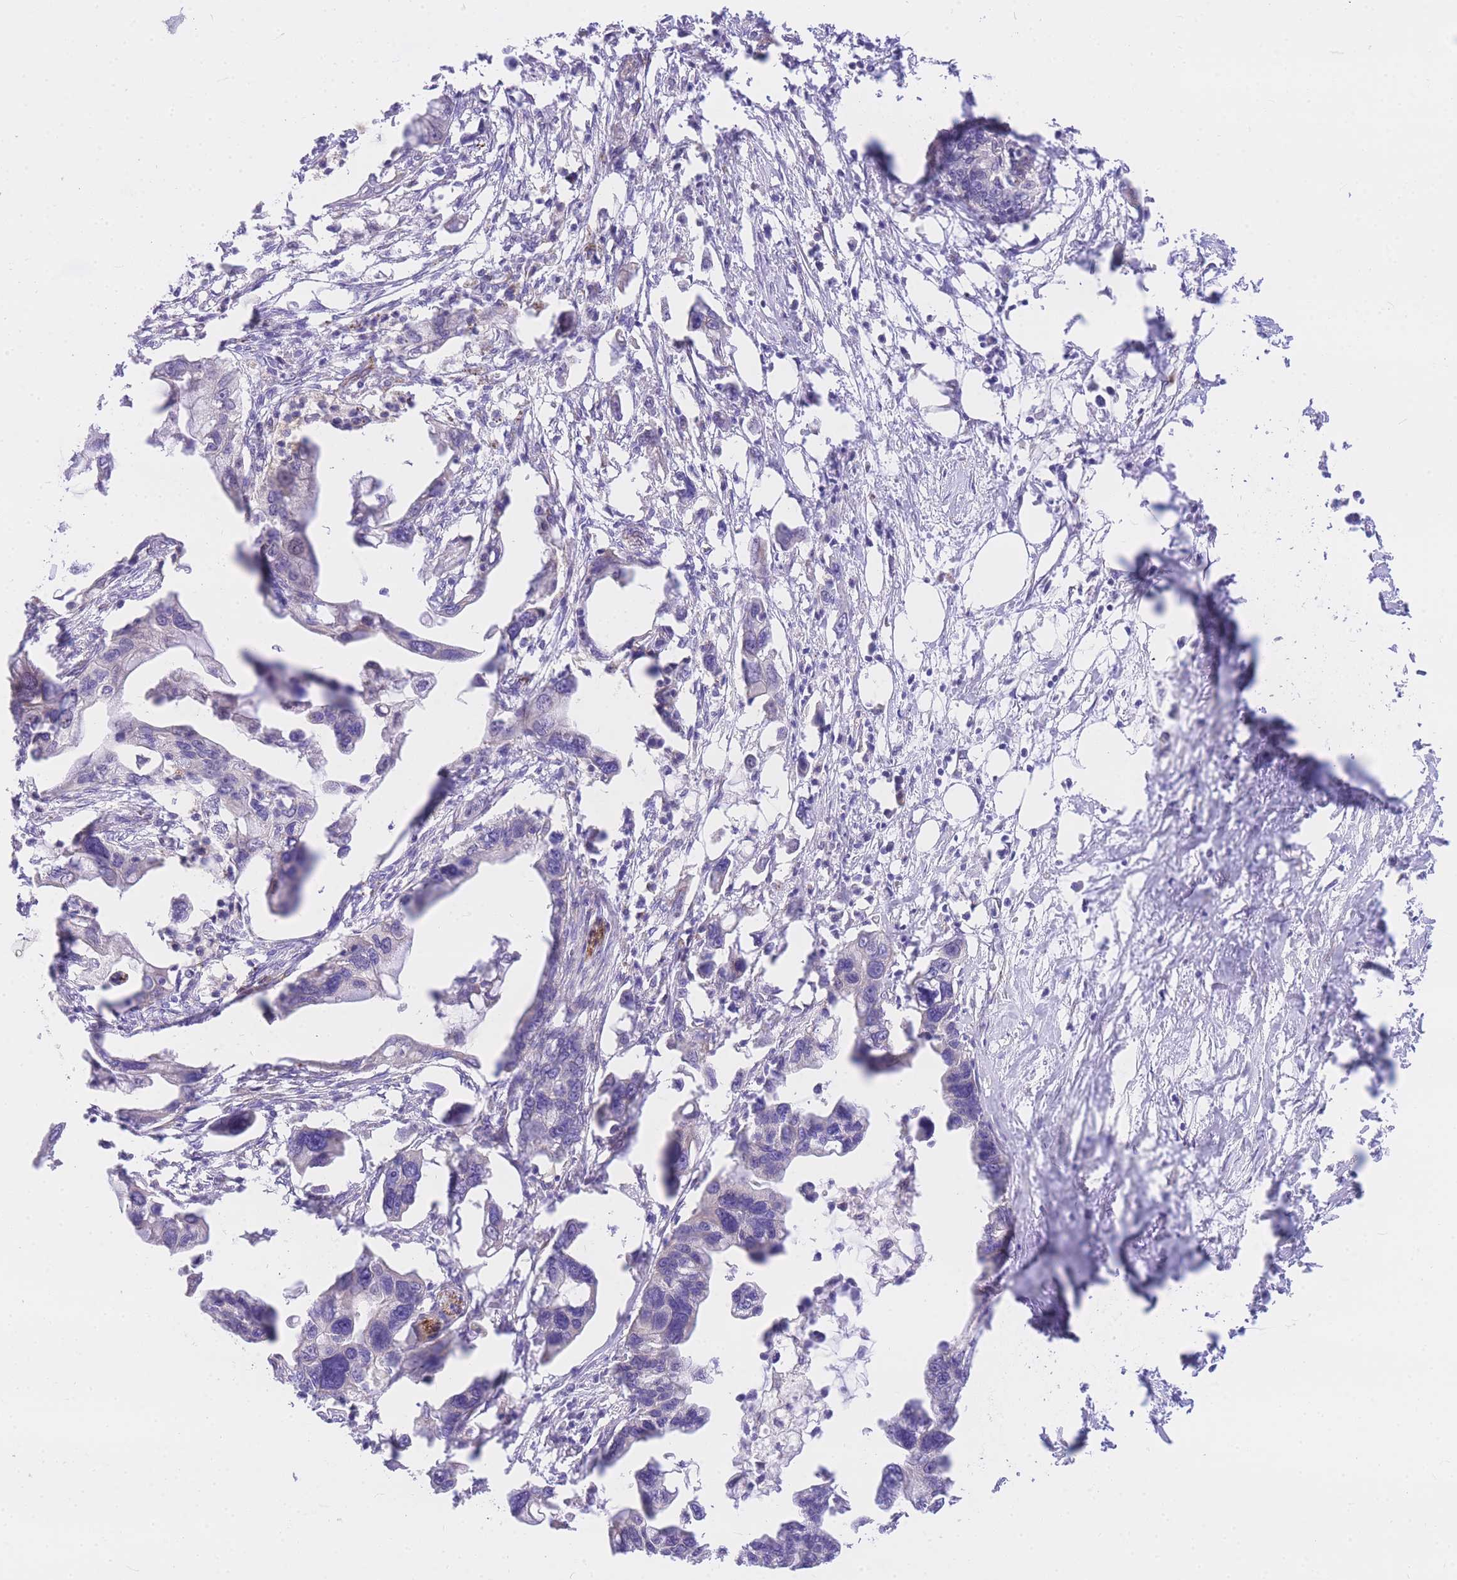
{"staining": {"intensity": "negative", "quantity": "none", "location": "none"}, "tissue": "pancreatic cancer", "cell_type": "Tumor cells", "image_type": "cancer", "snomed": [{"axis": "morphology", "description": "Adenocarcinoma, NOS"}, {"axis": "topography", "description": "Pancreas"}], "caption": "The immunohistochemistry histopathology image has no significant positivity in tumor cells of adenocarcinoma (pancreatic) tissue.", "gene": "S100PBP", "patient": {"sex": "female", "age": 83}}